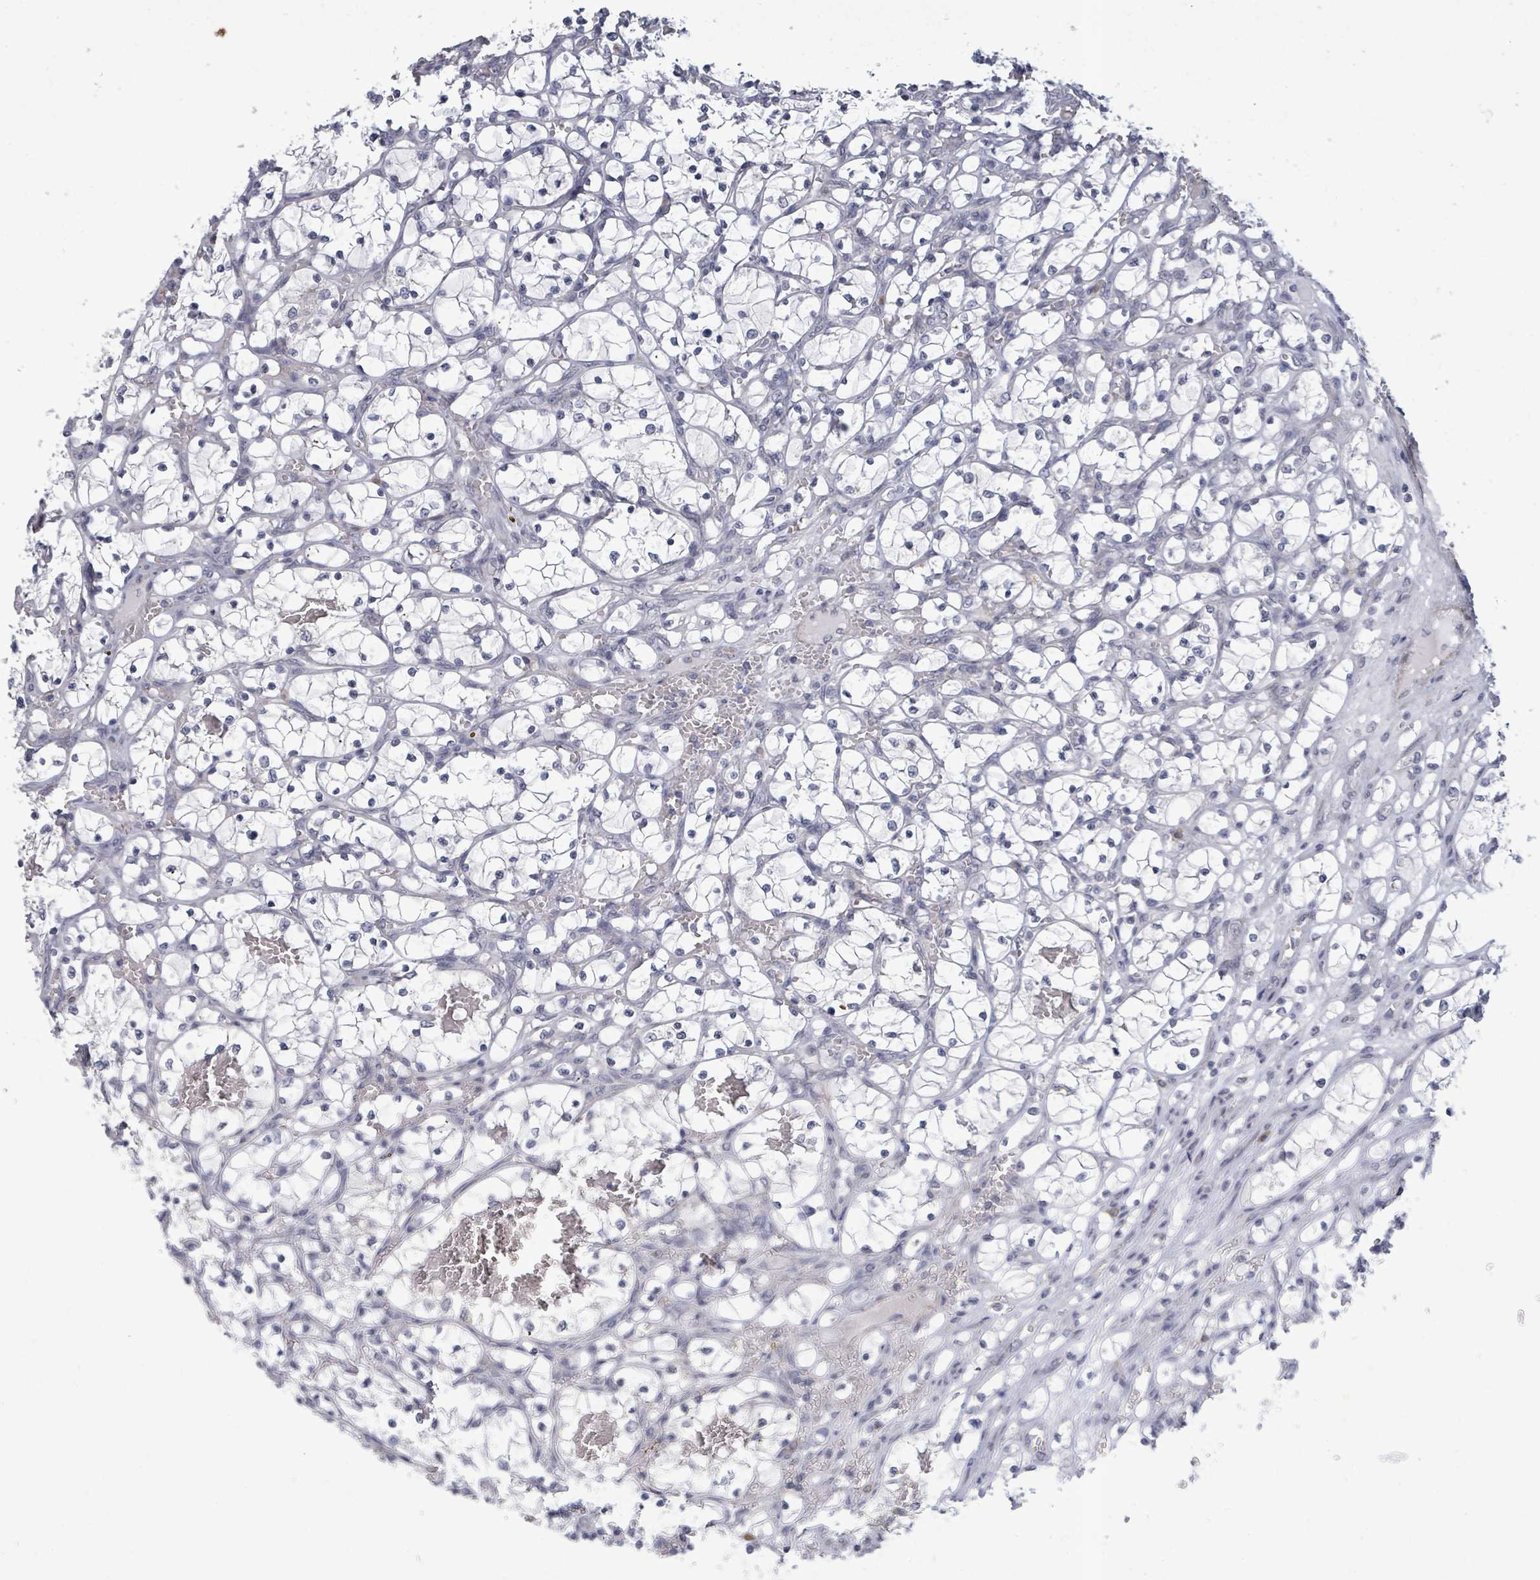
{"staining": {"intensity": "negative", "quantity": "none", "location": "none"}, "tissue": "renal cancer", "cell_type": "Tumor cells", "image_type": "cancer", "snomed": [{"axis": "morphology", "description": "Adenocarcinoma, NOS"}, {"axis": "topography", "description": "Kidney"}], "caption": "High magnification brightfield microscopy of renal adenocarcinoma stained with DAB (3,3'-diaminobenzidine) (brown) and counterstained with hematoxylin (blue): tumor cells show no significant expression.", "gene": "PTPN20", "patient": {"sex": "female", "age": 69}}